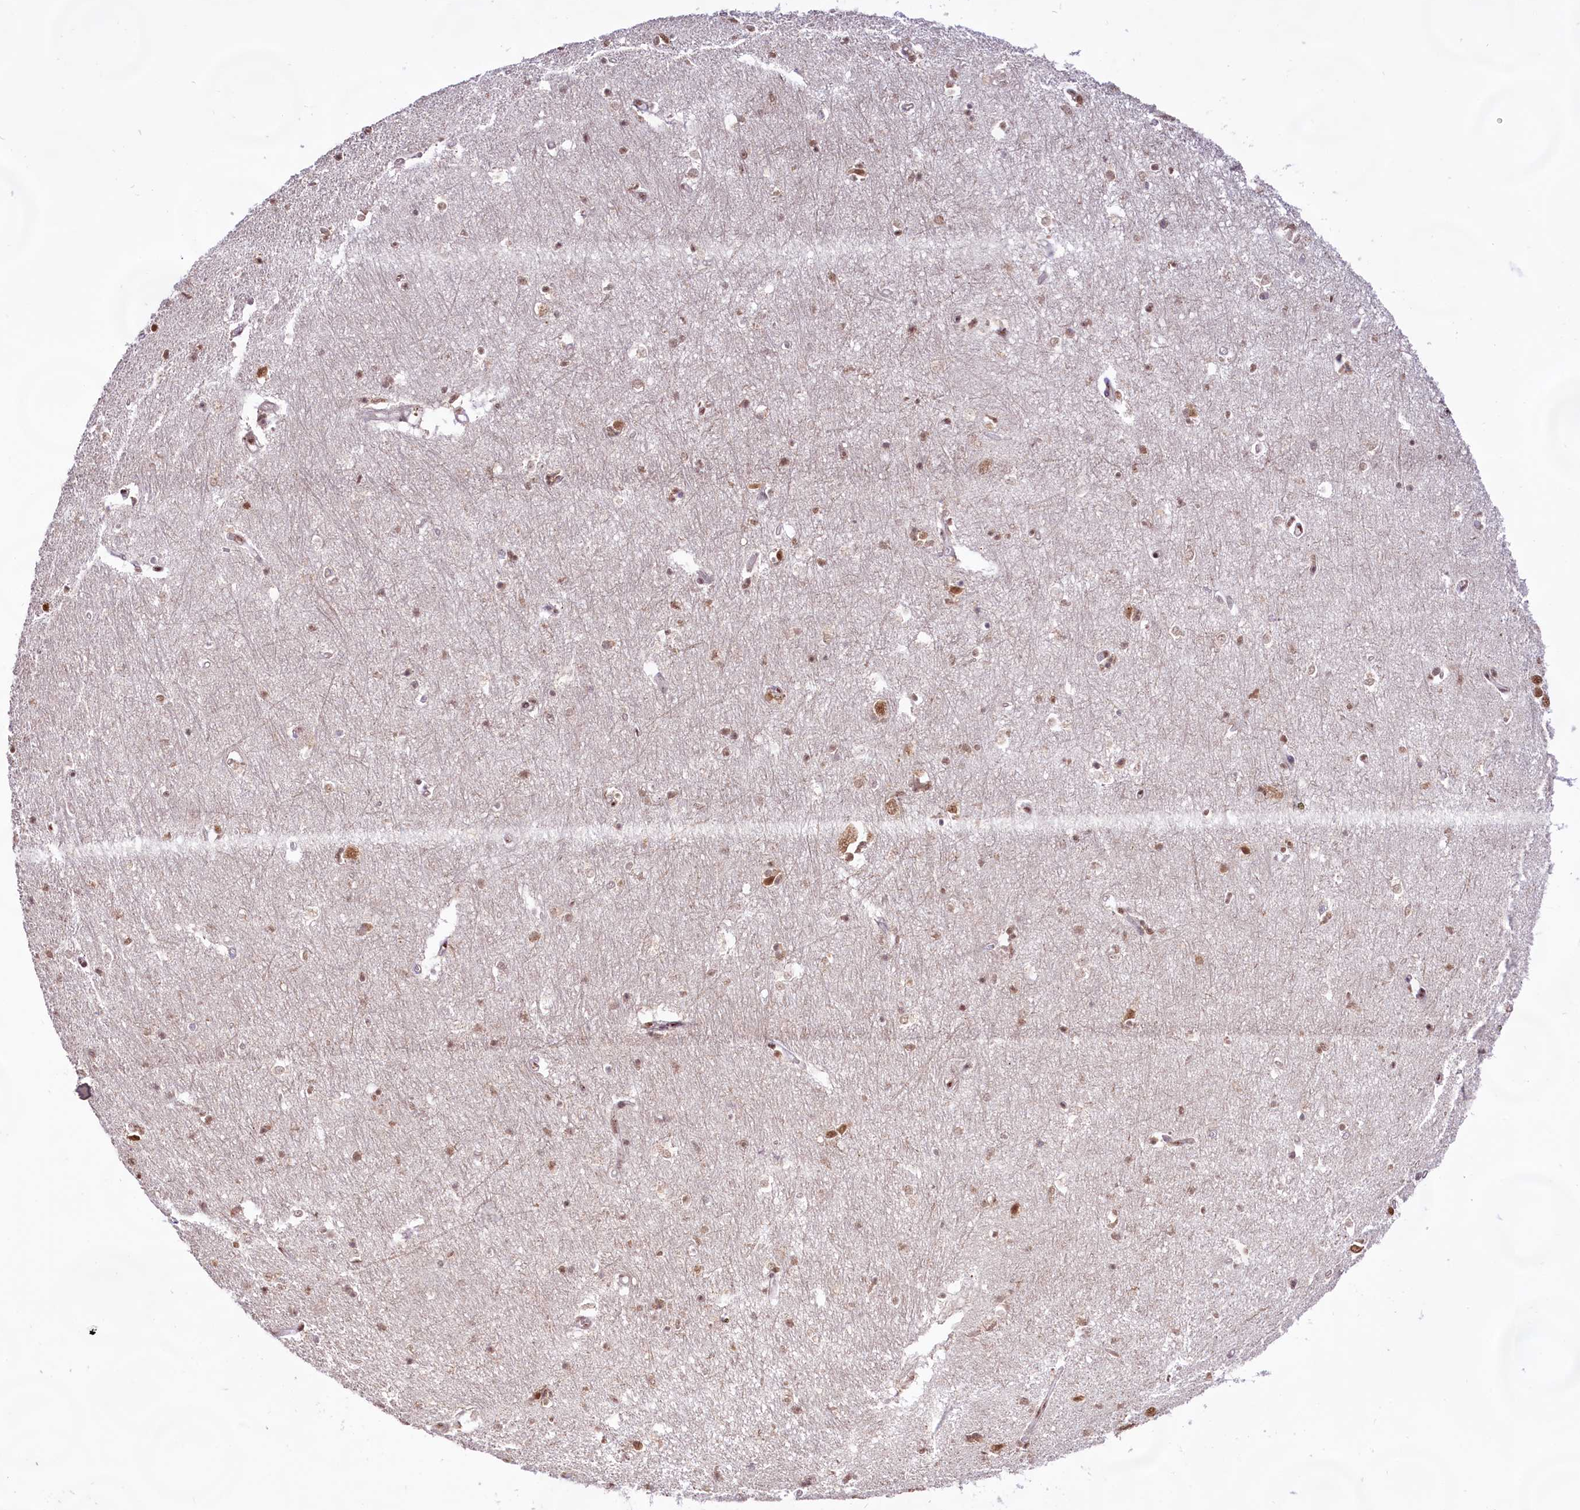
{"staining": {"intensity": "moderate", "quantity": ">75%", "location": "nuclear"}, "tissue": "hippocampus", "cell_type": "Glial cells", "image_type": "normal", "snomed": [{"axis": "morphology", "description": "Normal tissue, NOS"}, {"axis": "topography", "description": "Hippocampus"}], "caption": "Hippocampus stained with DAB immunohistochemistry (IHC) reveals medium levels of moderate nuclear staining in approximately >75% of glial cells. The protein is stained brown, and the nuclei are stained in blue (DAB IHC with brightfield microscopy, high magnification).", "gene": "HIRA", "patient": {"sex": "female", "age": 64}}